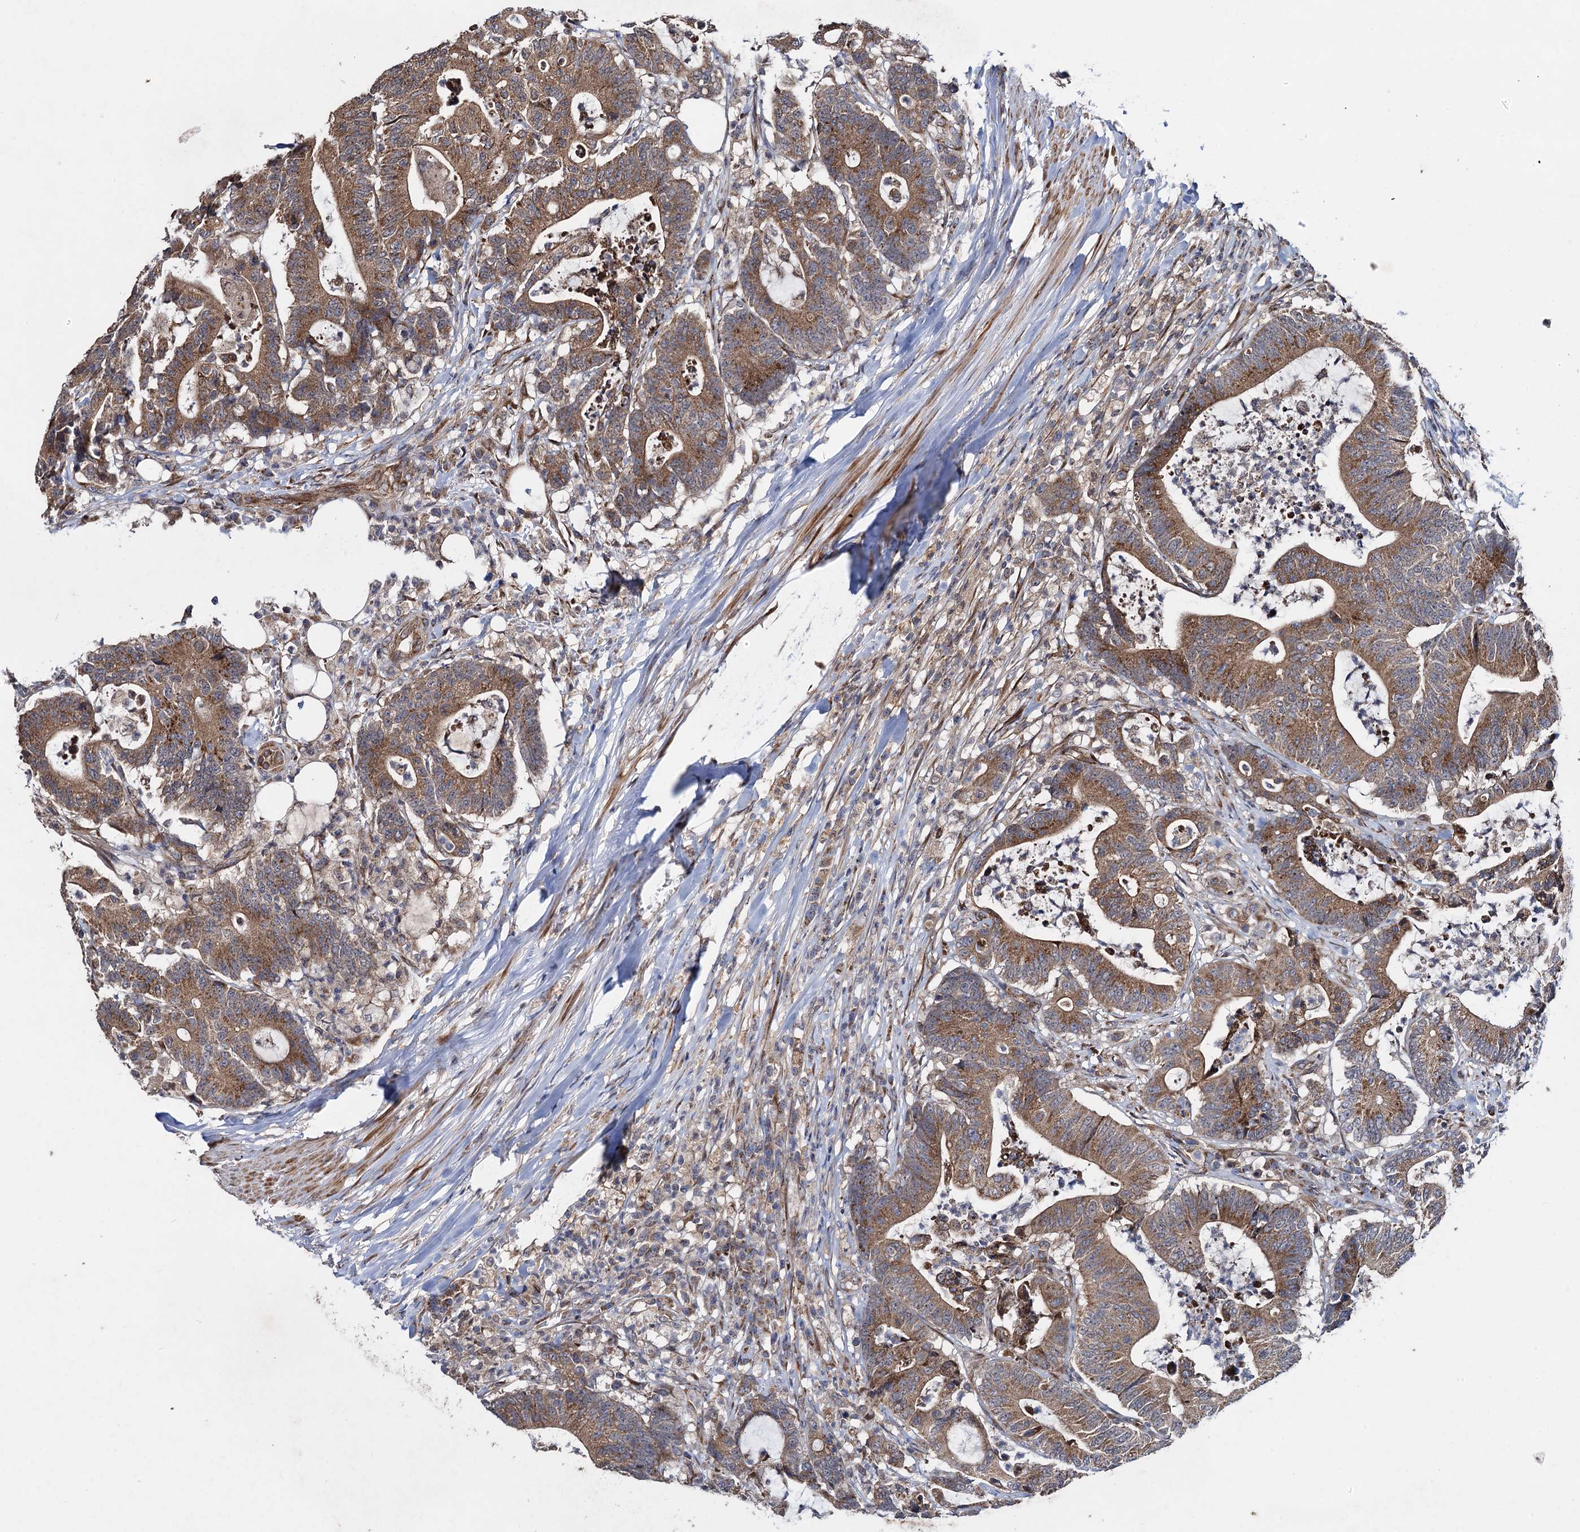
{"staining": {"intensity": "moderate", "quantity": ">75%", "location": "cytoplasmic/membranous"}, "tissue": "colorectal cancer", "cell_type": "Tumor cells", "image_type": "cancer", "snomed": [{"axis": "morphology", "description": "Adenocarcinoma, NOS"}, {"axis": "topography", "description": "Colon"}], "caption": "Adenocarcinoma (colorectal) tissue exhibits moderate cytoplasmic/membranous staining in about >75% of tumor cells", "gene": "HAUS1", "patient": {"sex": "female", "age": 84}}